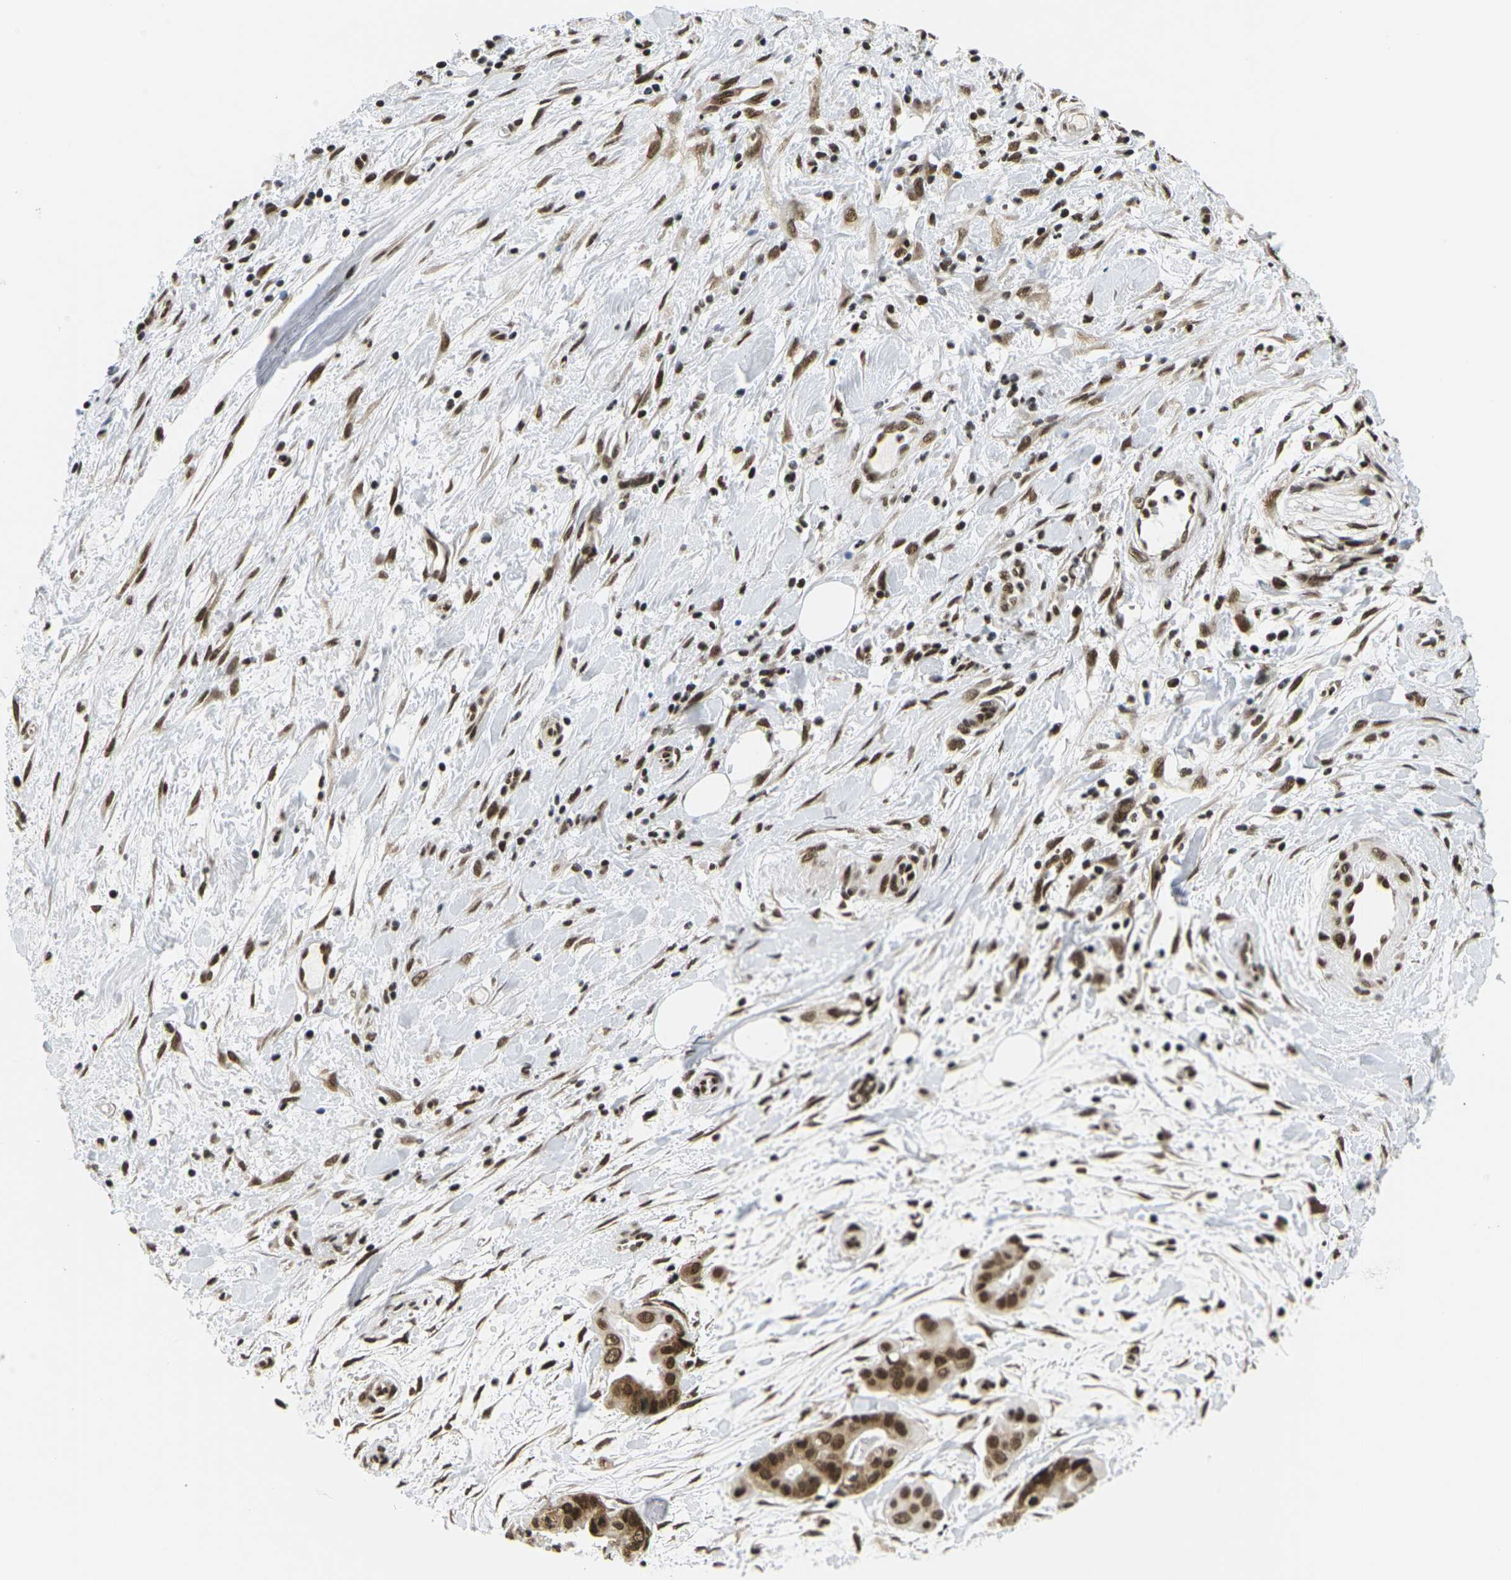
{"staining": {"intensity": "strong", "quantity": ">75%", "location": "cytoplasmic/membranous,nuclear"}, "tissue": "pancreatic cancer", "cell_type": "Tumor cells", "image_type": "cancer", "snomed": [{"axis": "morphology", "description": "Adenocarcinoma, NOS"}, {"axis": "topography", "description": "Pancreas"}], "caption": "A high amount of strong cytoplasmic/membranous and nuclear staining is seen in approximately >75% of tumor cells in pancreatic cancer (adenocarcinoma) tissue.", "gene": "CELF1", "patient": {"sex": "female", "age": 75}}